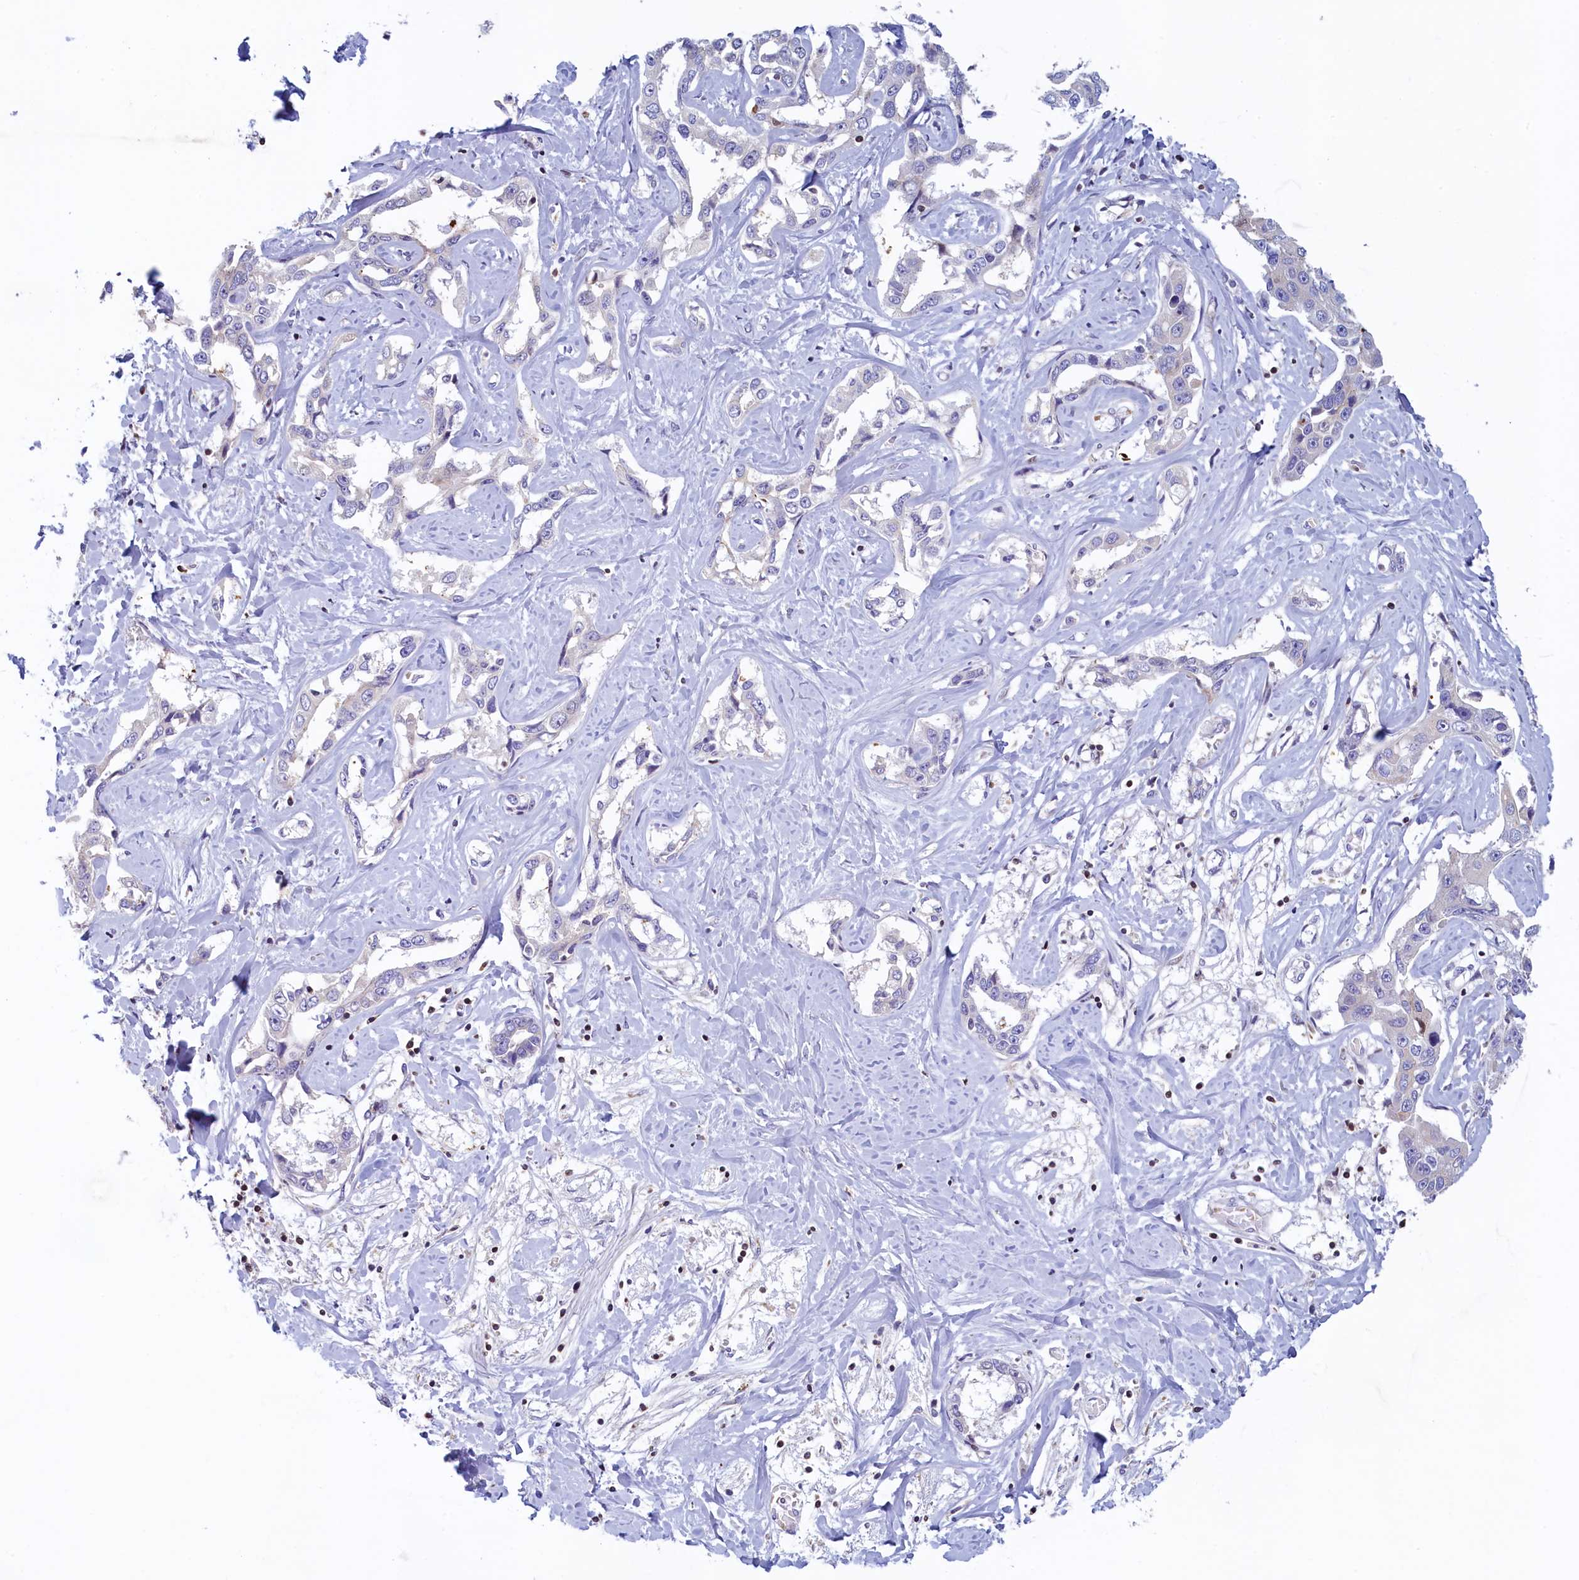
{"staining": {"intensity": "negative", "quantity": "none", "location": "none"}, "tissue": "liver cancer", "cell_type": "Tumor cells", "image_type": "cancer", "snomed": [{"axis": "morphology", "description": "Cholangiocarcinoma"}, {"axis": "topography", "description": "Liver"}], "caption": "Tumor cells are negative for protein expression in human liver cancer (cholangiocarcinoma). The staining is performed using DAB brown chromogen with nuclei counter-stained in using hematoxylin.", "gene": "TRAF3IP3", "patient": {"sex": "male", "age": 59}}